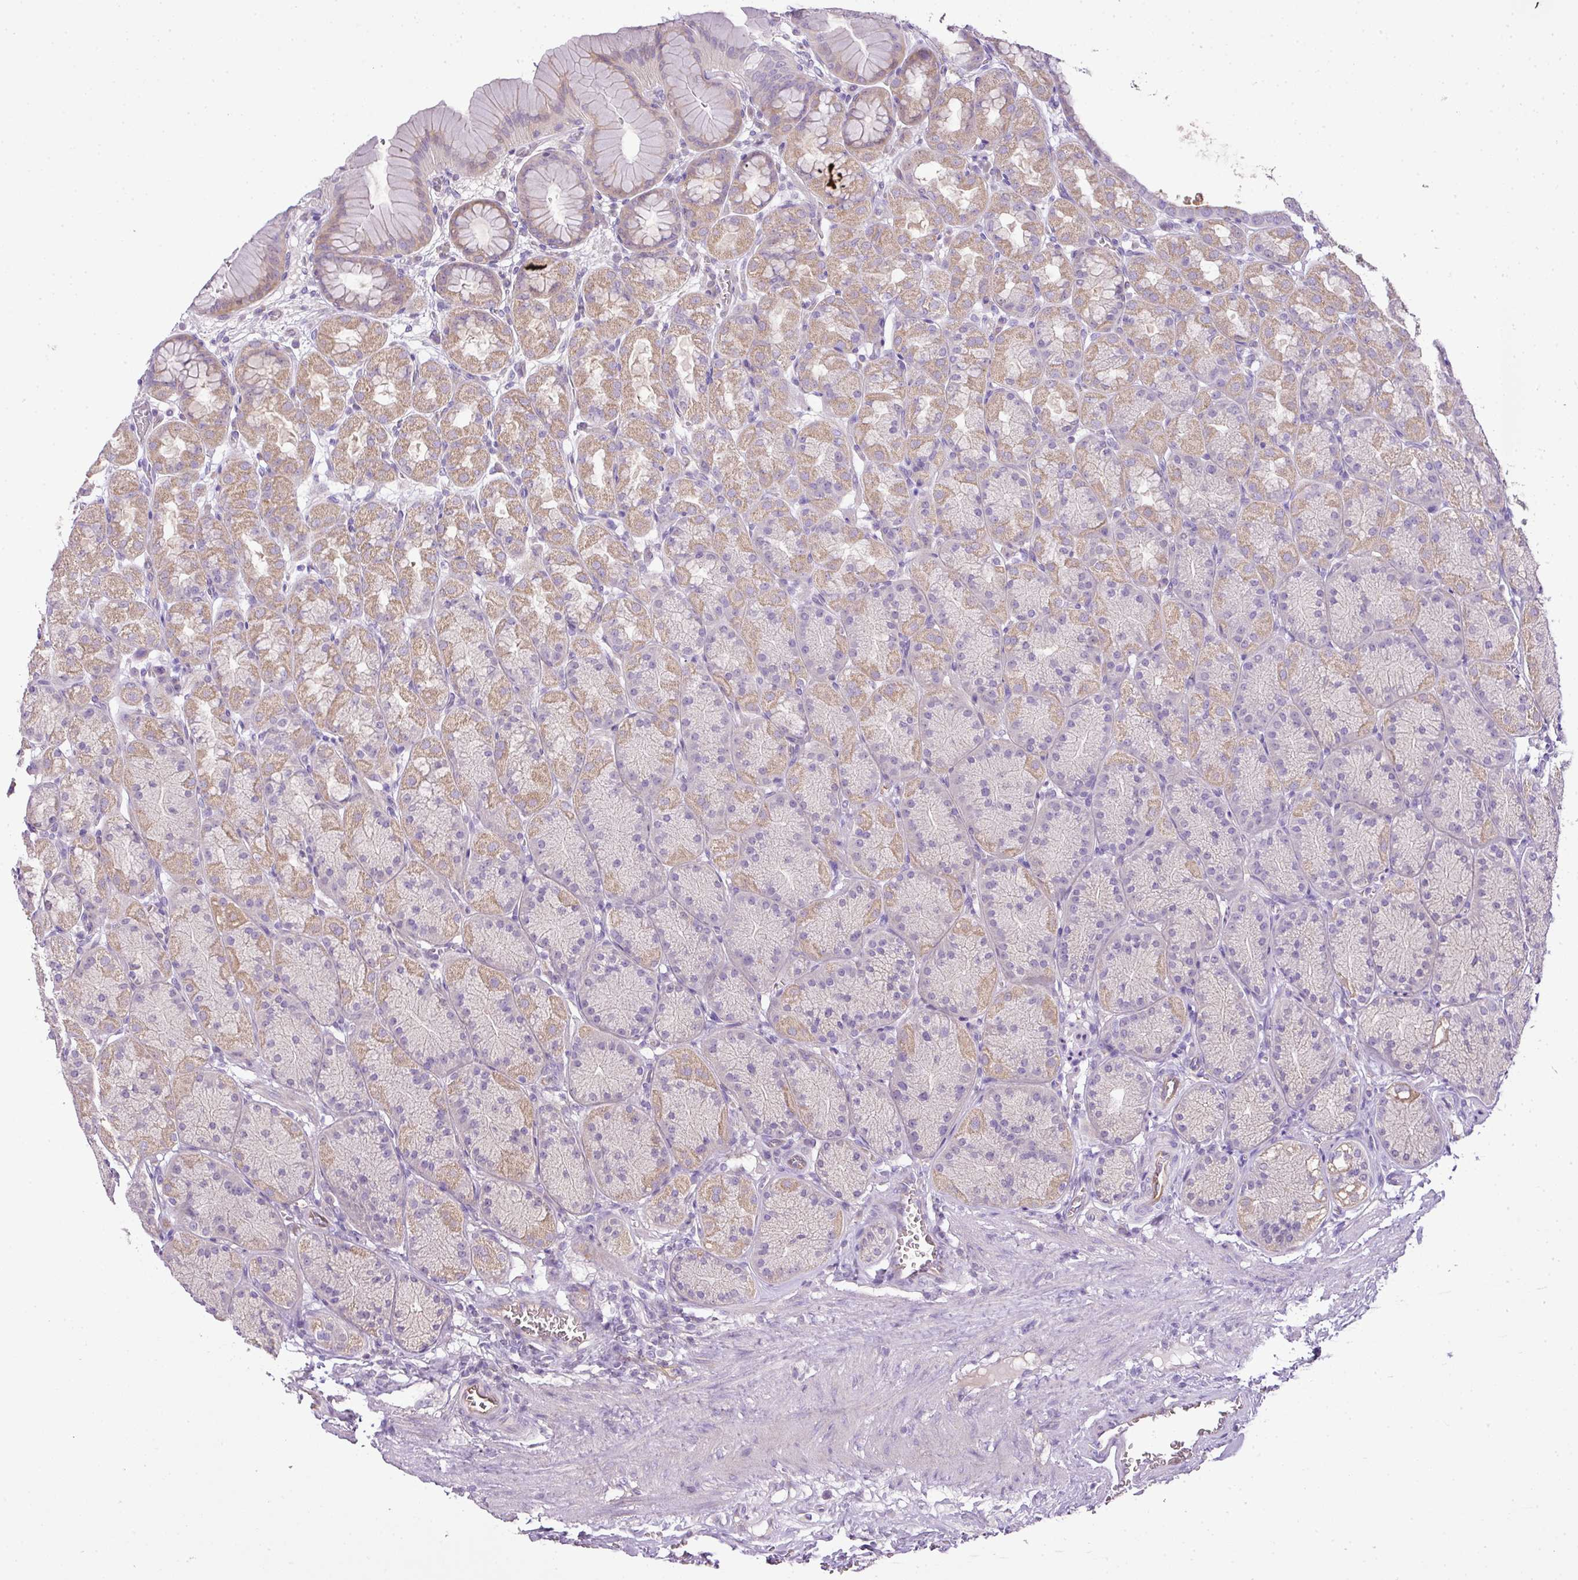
{"staining": {"intensity": "weak", "quantity": "25%-75%", "location": "cytoplasmic/membranous"}, "tissue": "stomach", "cell_type": "Glandular cells", "image_type": "normal", "snomed": [{"axis": "morphology", "description": "Normal tissue, NOS"}, {"axis": "topography", "description": "Stomach"}], "caption": "Weak cytoplasmic/membranous staining for a protein is identified in about 25%-75% of glandular cells of normal stomach using immunohistochemistry.", "gene": "HOXC13", "patient": {"sex": "male", "age": 42}}